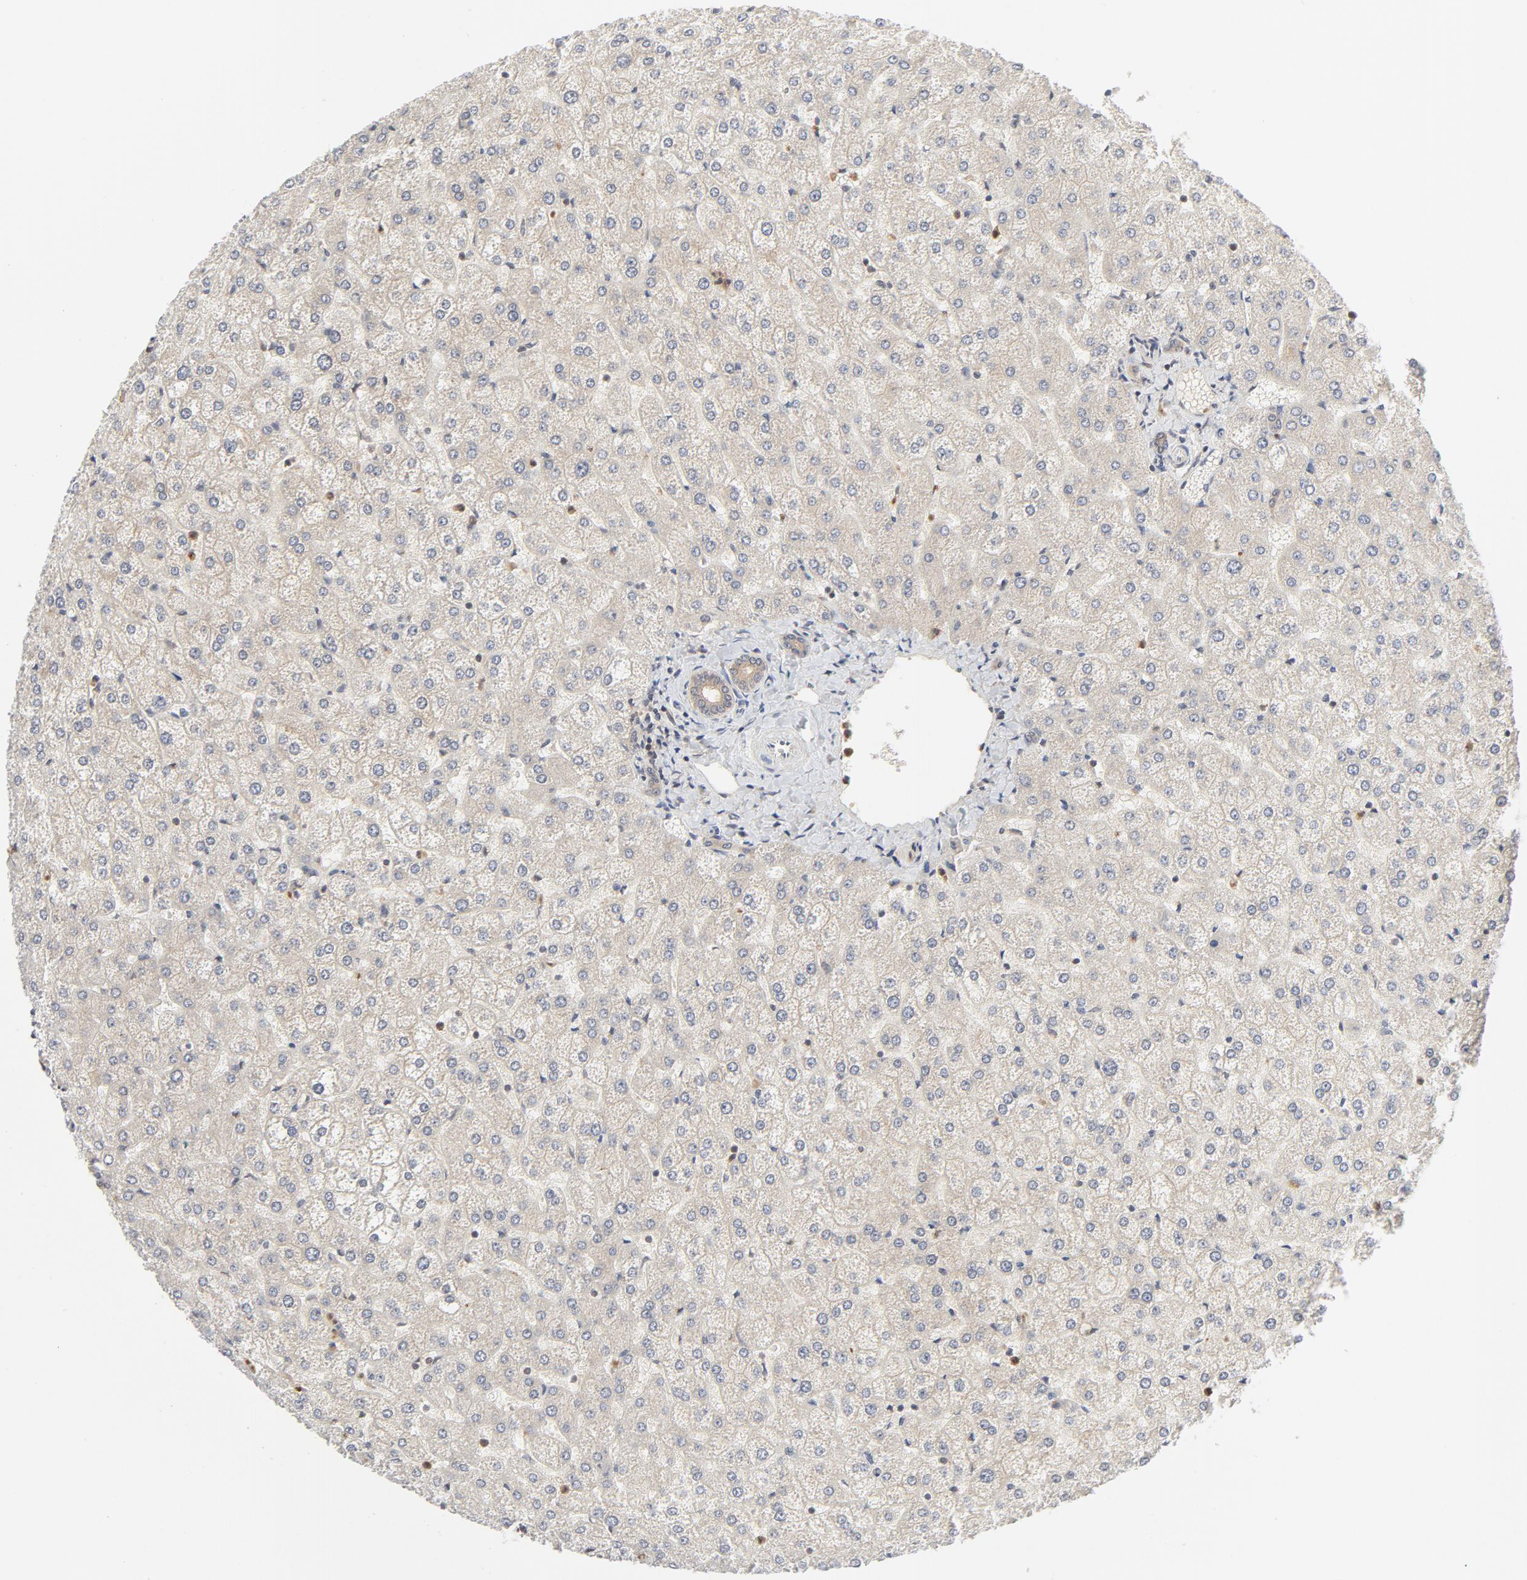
{"staining": {"intensity": "weak", "quantity": ">75%", "location": "cytoplasmic/membranous"}, "tissue": "liver", "cell_type": "Cholangiocytes", "image_type": "normal", "snomed": [{"axis": "morphology", "description": "Normal tissue, NOS"}, {"axis": "topography", "description": "Liver"}], "caption": "Weak cytoplasmic/membranous expression for a protein is present in approximately >75% of cholangiocytes of benign liver using immunohistochemistry (IHC).", "gene": "NEDD8", "patient": {"sex": "female", "age": 32}}